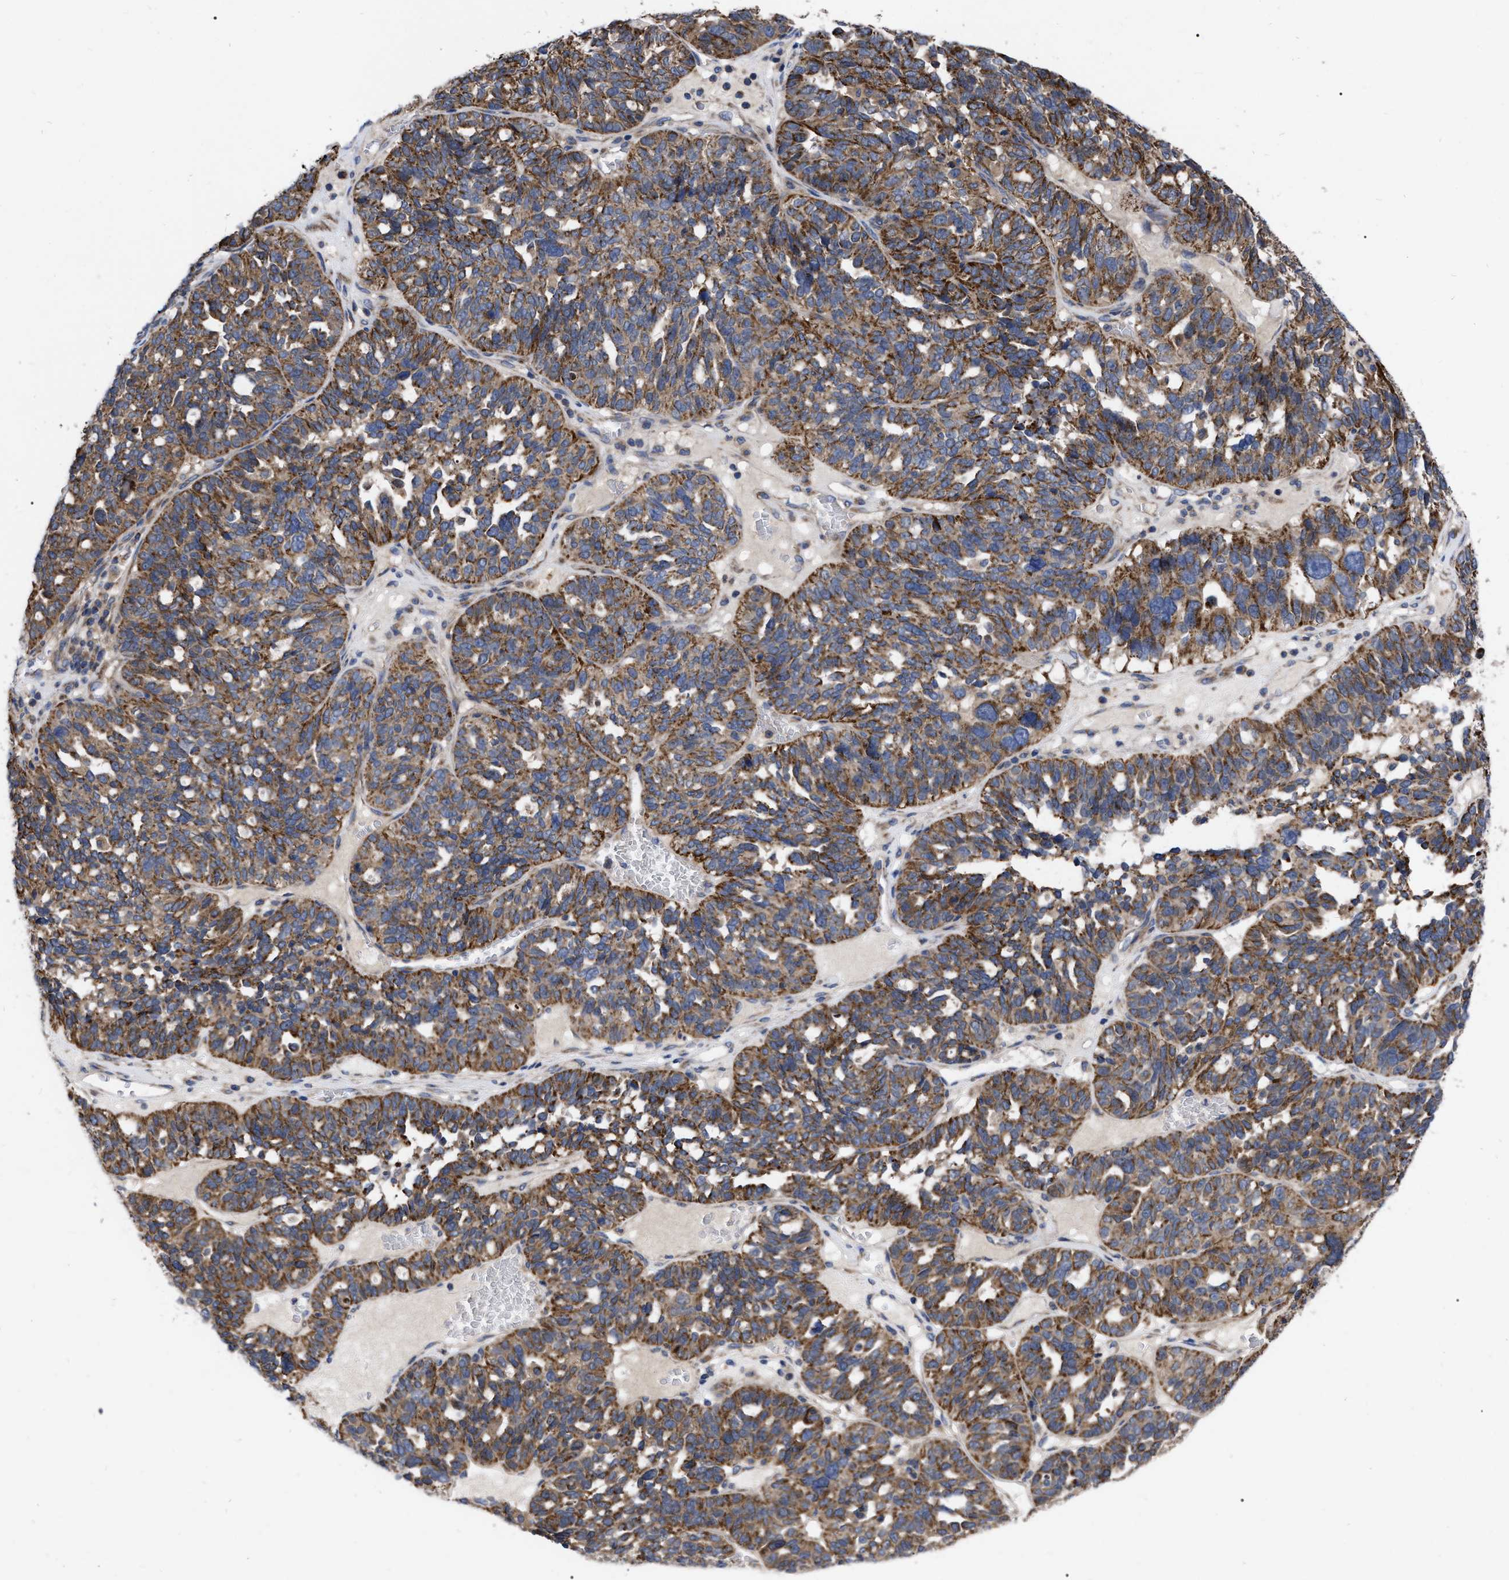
{"staining": {"intensity": "moderate", "quantity": ">75%", "location": "cytoplasmic/membranous"}, "tissue": "ovarian cancer", "cell_type": "Tumor cells", "image_type": "cancer", "snomed": [{"axis": "morphology", "description": "Cystadenocarcinoma, serous, NOS"}, {"axis": "topography", "description": "Ovary"}], "caption": "A histopathology image of human ovarian serous cystadenocarcinoma stained for a protein displays moderate cytoplasmic/membranous brown staining in tumor cells.", "gene": "CDKN2C", "patient": {"sex": "female", "age": 59}}